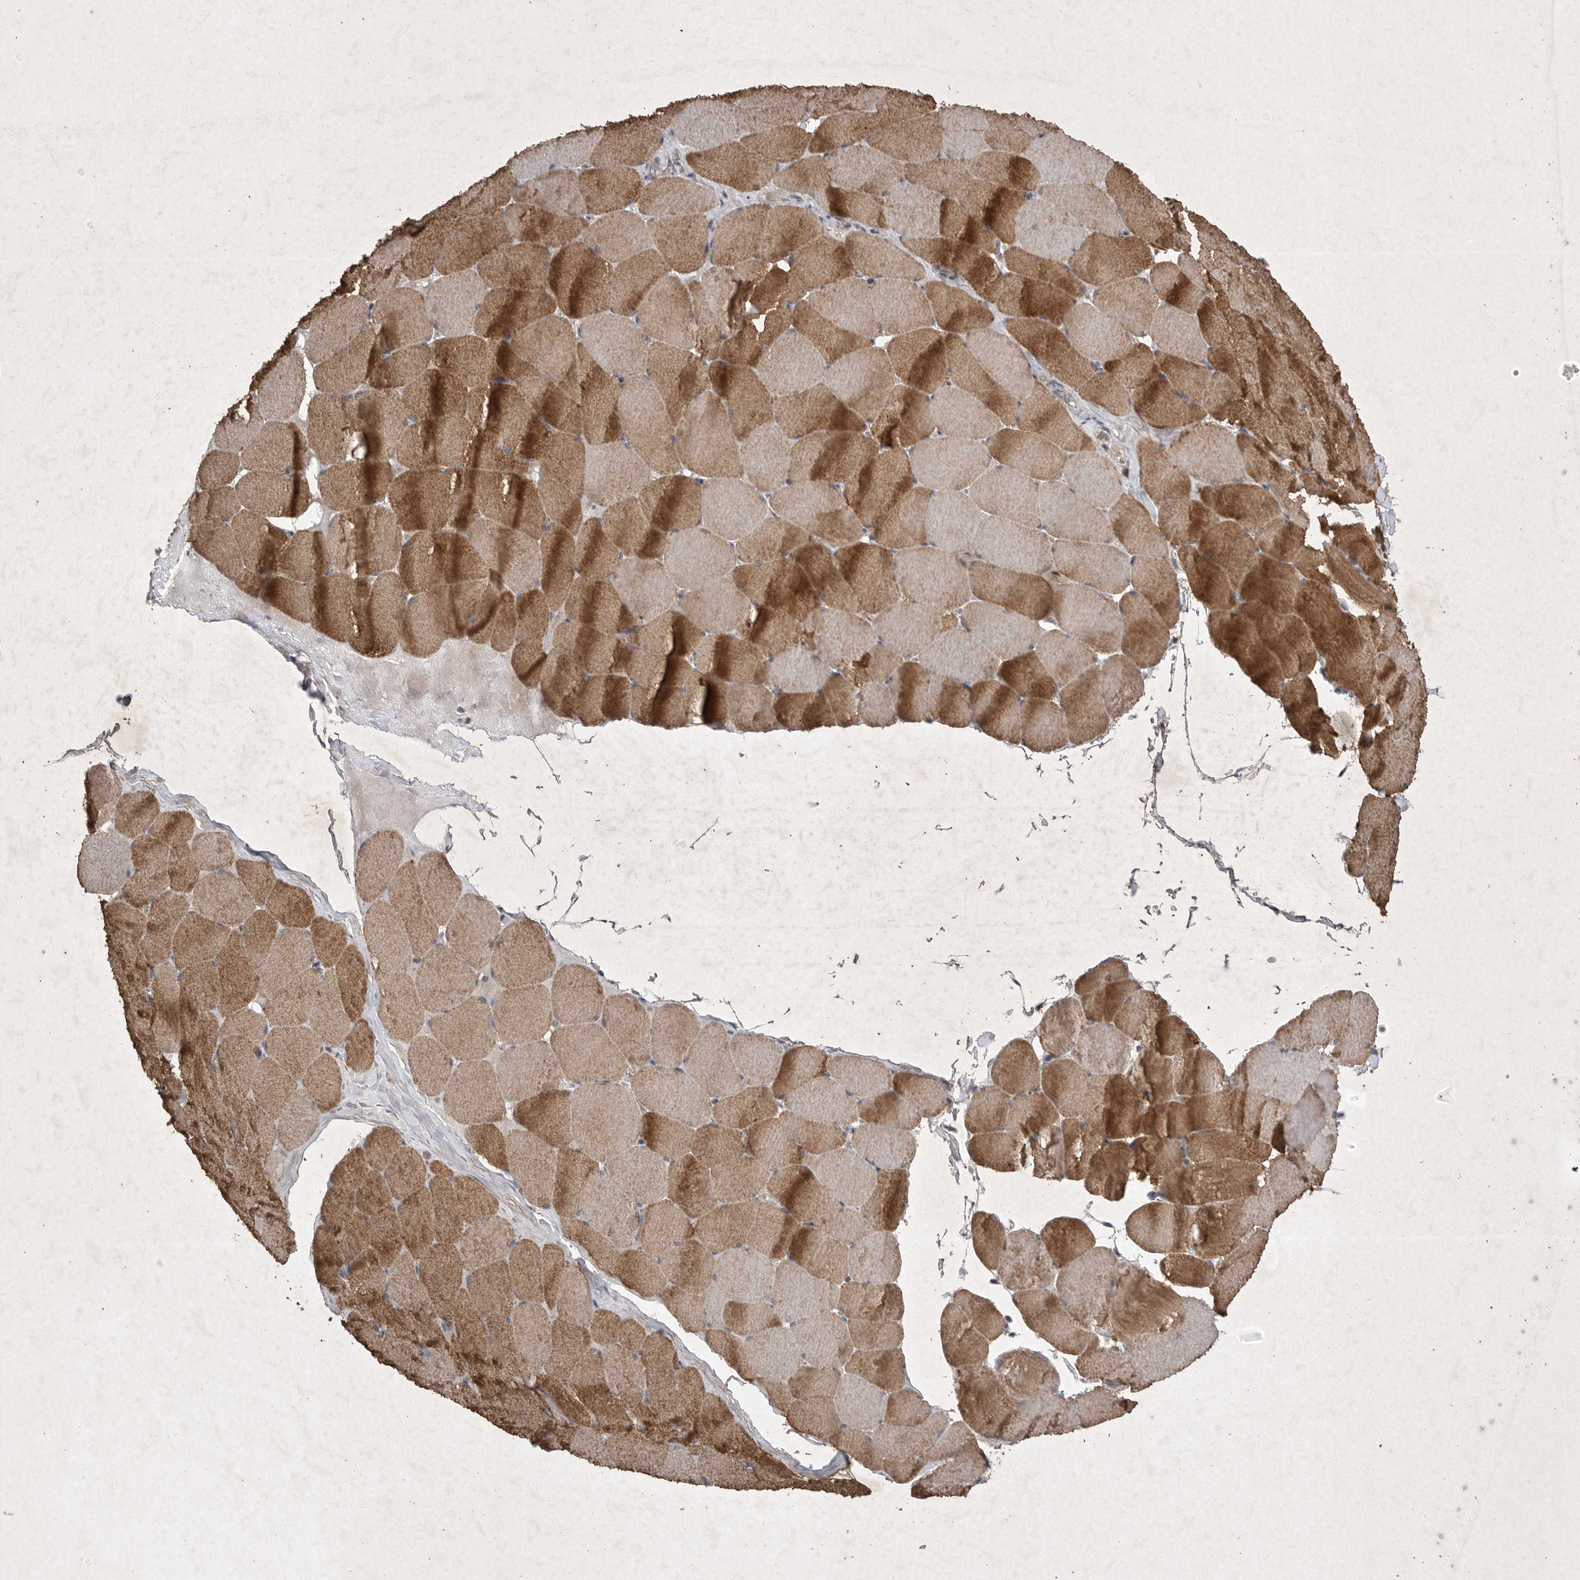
{"staining": {"intensity": "moderate", "quantity": ">75%", "location": "cytoplasmic/membranous"}, "tissue": "skeletal muscle", "cell_type": "Myocytes", "image_type": "normal", "snomed": [{"axis": "morphology", "description": "Normal tissue, NOS"}, {"axis": "topography", "description": "Skeletal muscle"}], "caption": "Moderate cytoplasmic/membranous protein staining is appreciated in approximately >75% of myocytes in skeletal muscle. (DAB (3,3'-diaminobenzidine) IHC, brown staining for protein, blue staining for nuclei).", "gene": "DDR1", "patient": {"sex": "male", "age": 62}}